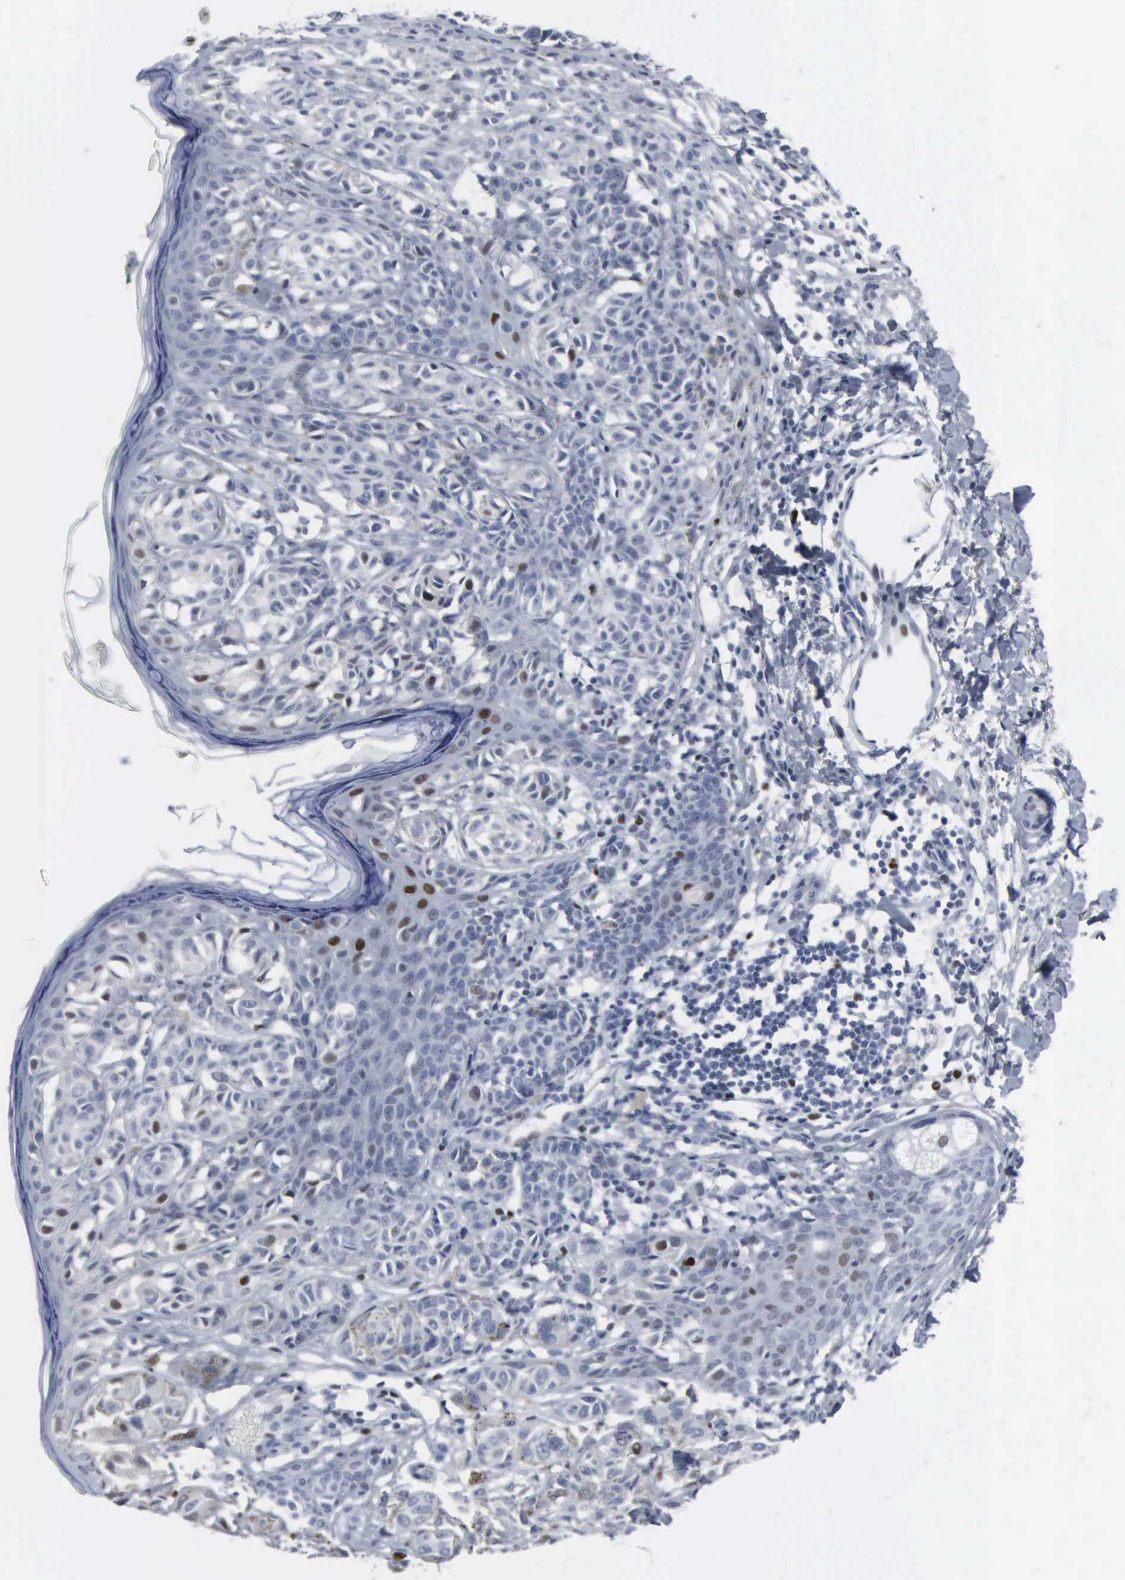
{"staining": {"intensity": "negative", "quantity": "none", "location": "none"}, "tissue": "melanoma", "cell_type": "Tumor cells", "image_type": "cancer", "snomed": [{"axis": "morphology", "description": "Malignant melanoma, NOS"}, {"axis": "topography", "description": "Skin"}], "caption": "Image shows no significant protein expression in tumor cells of malignant melanoma.", "gene": "CCND3", "patient": {"sex": "male", "age": 40}}